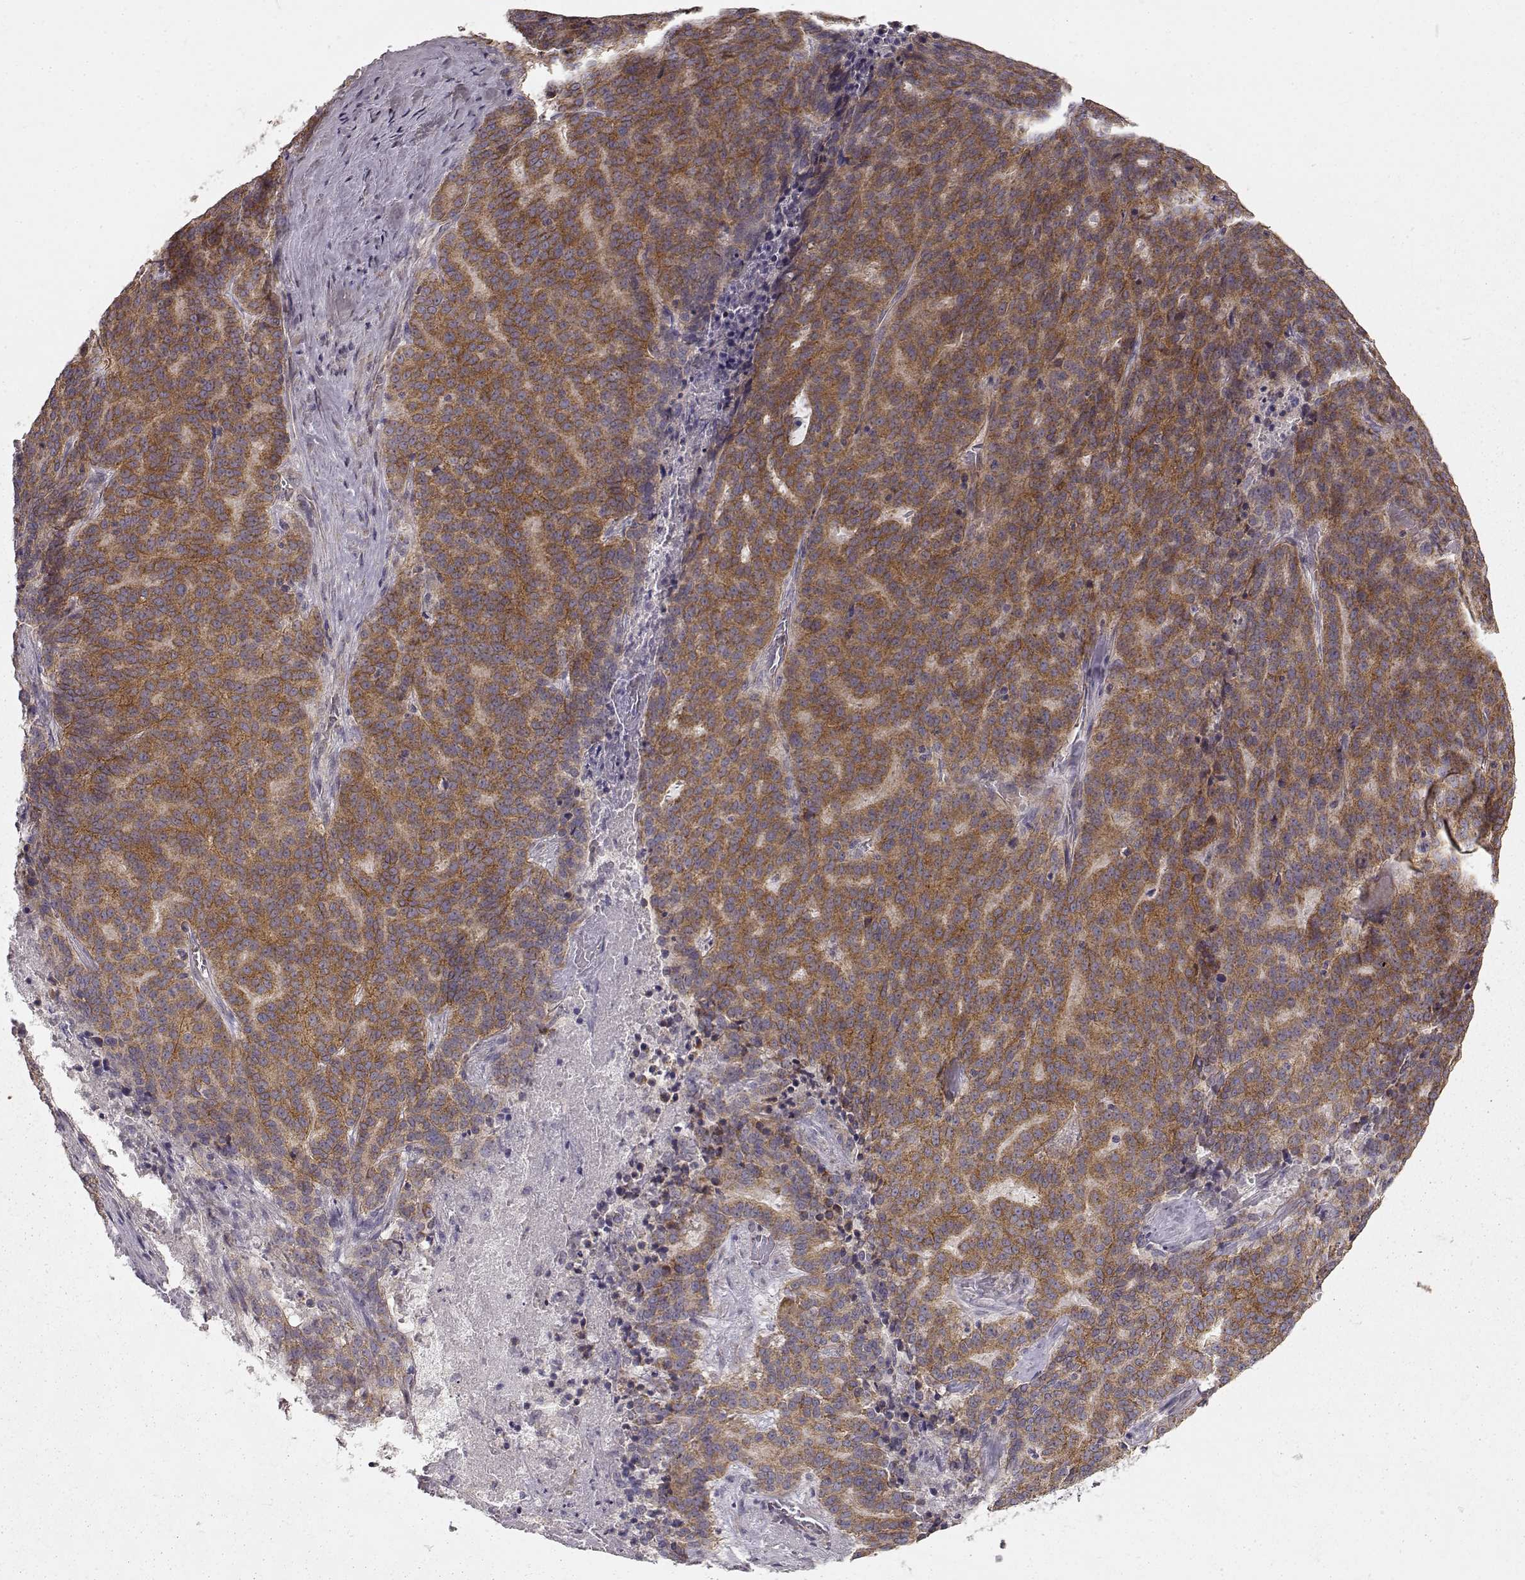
{"staining": {"intensity": "strong", "quantity": ">75%", "location": "cytoplasmic/membranous"}, "tissue": "liver cancer", "cell_type": "Tumor cells", "image_type": "cancer", "snomed": [{"axis": "morphology", "description": "Cholangiocarcinoma"}, {"axis": "topography", "description": "Liver"}], "caption": "DAB (3,3'-diaminobenzidine) immunohistochemical staining of liver cancer (cholangiocarcinoma) demonstrates strong cytoplasmic/membranous protein expression in approximately >75% of tumor cells.", "gene": "ERBB3", "patient": {"sex": "female", "age": 47}}